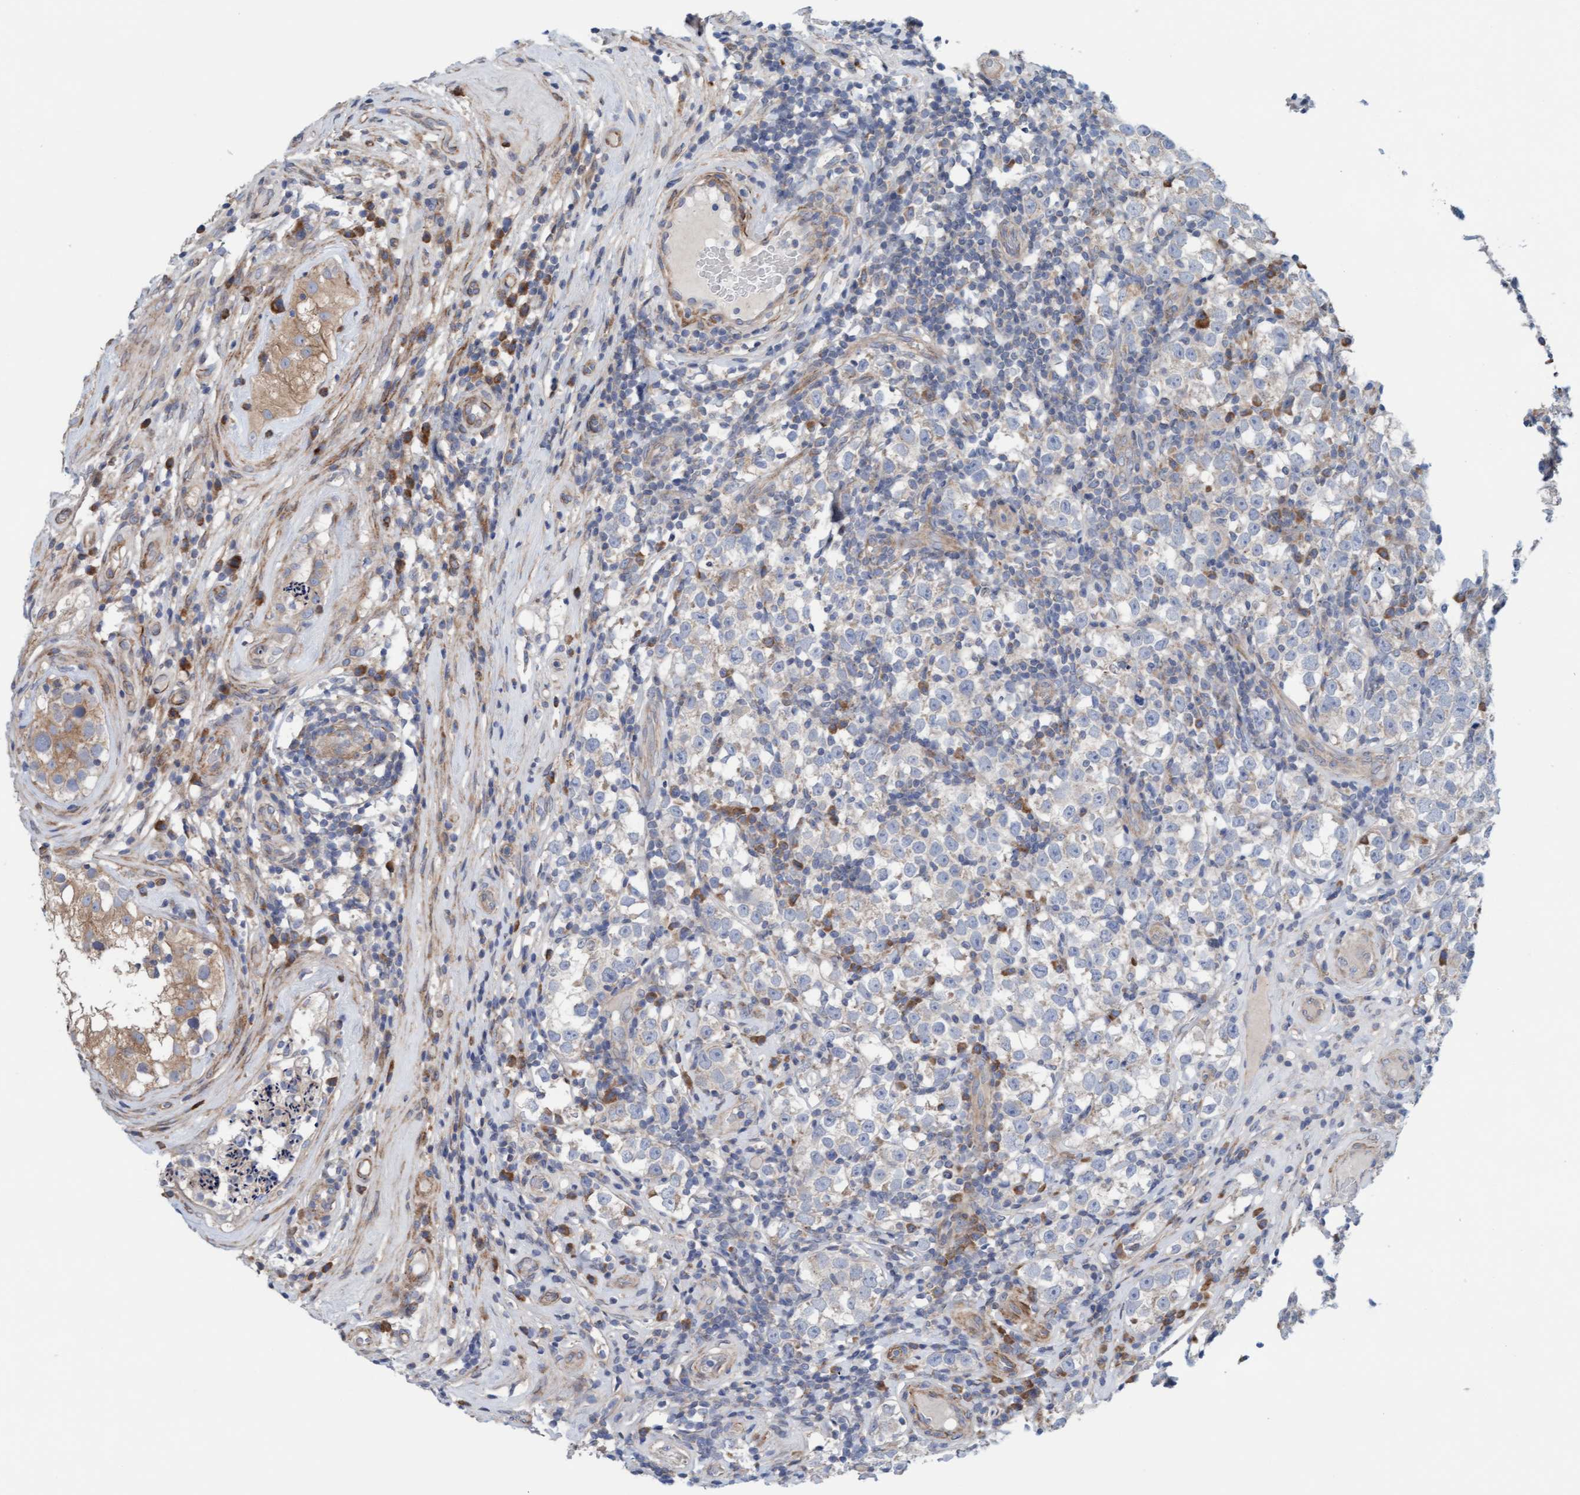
{"staining": {"intensity": "negative", "quantity": "none", "location": "none"}, "tissue": "testis cancer", "cell_type": "Tumor cells", "image_type": "cancer", "snomed": [{"axis": "morphology", "description": "Normal tissue, NOS"}, {"axis": "morphology", "description": "Seminoma, NOS"}, {"axis": "topography", "description": "Testis"}], "caption": "IHC image of human testis cancer stained for a protein (brown), which shows no positivity in tumor cells.", "gene": "CDK5RAP3", "patient": {"sex": "male", "age": 43}}